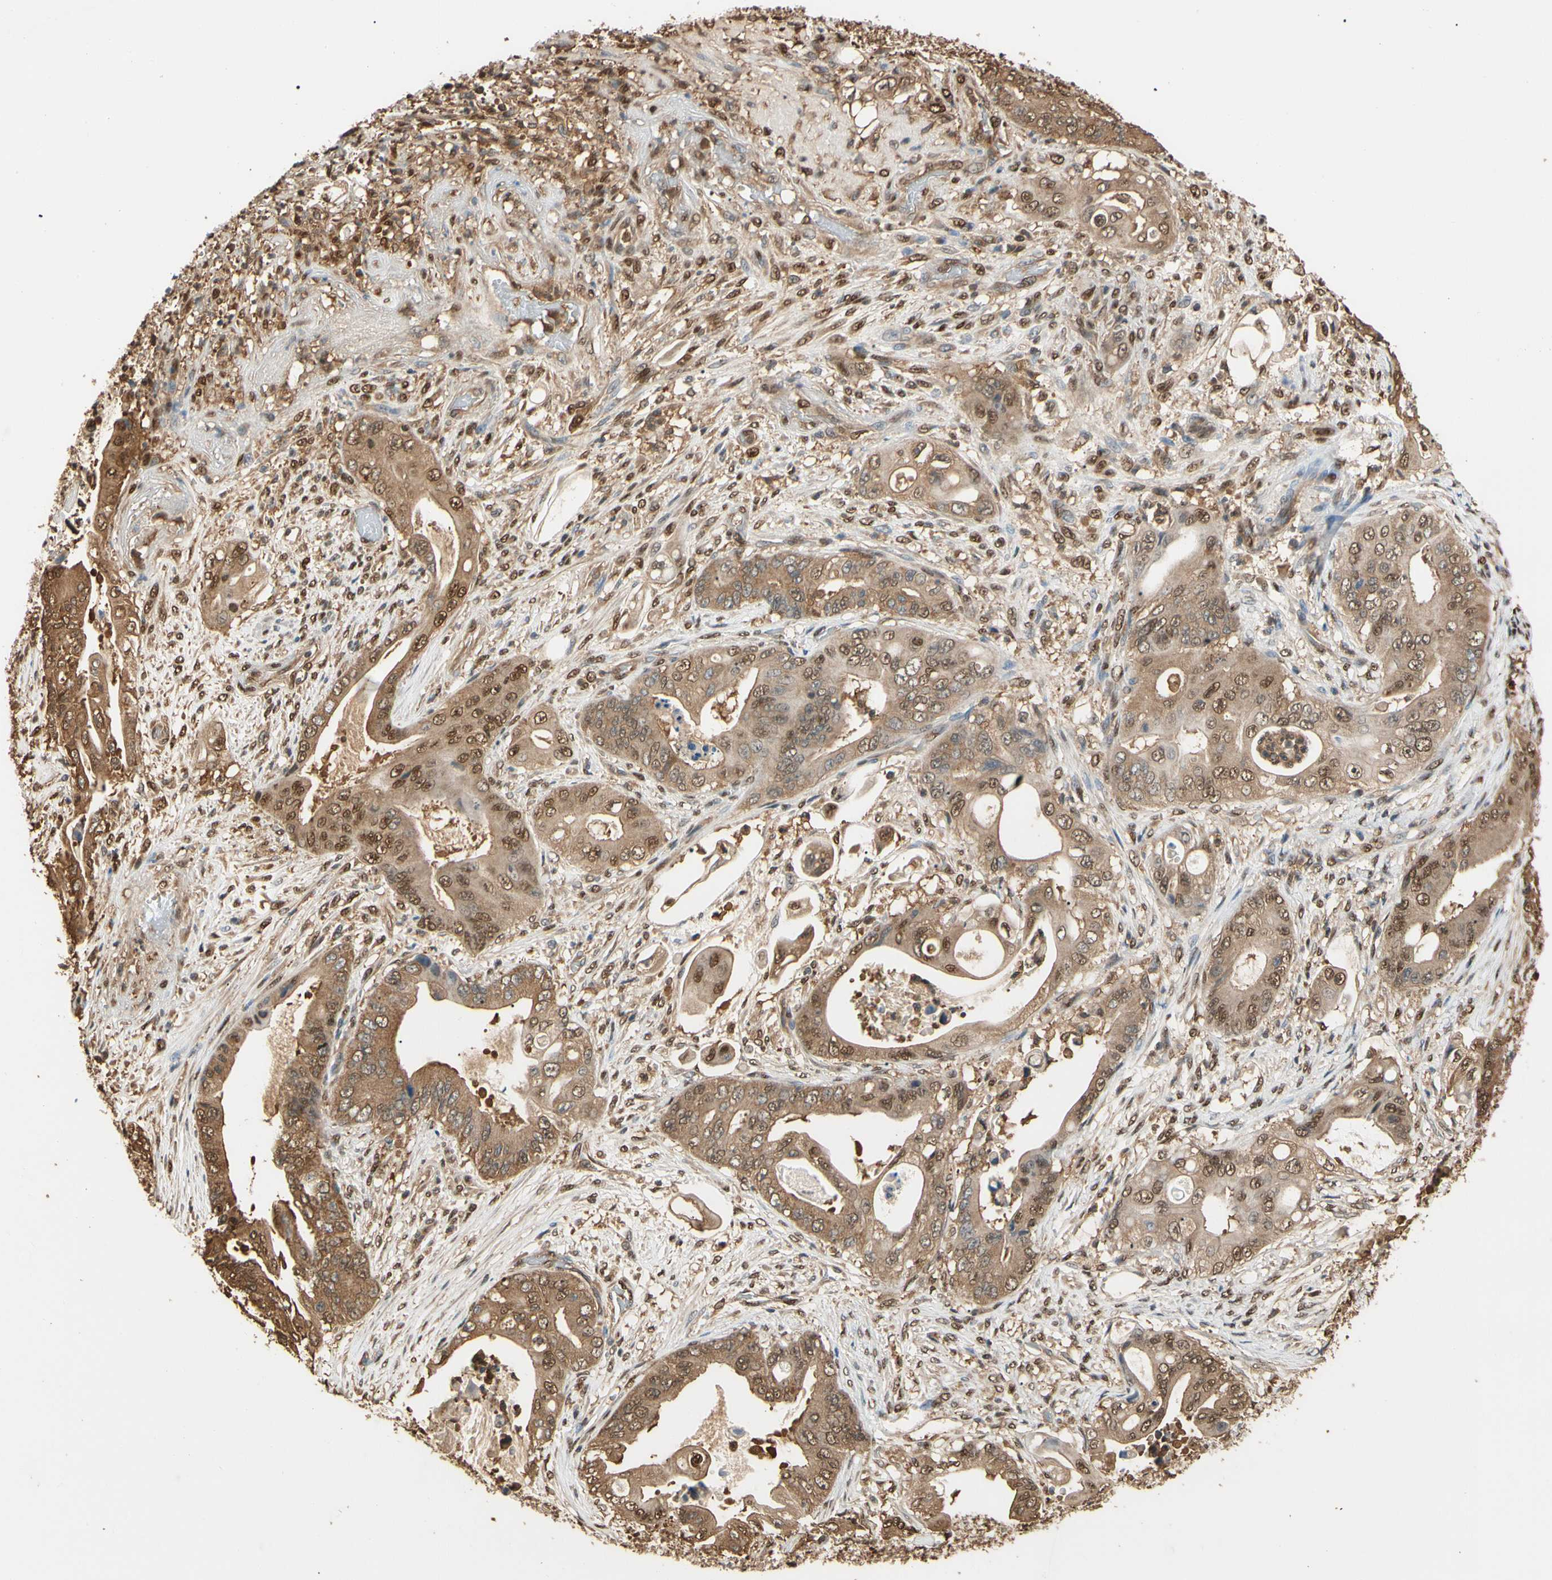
{"staining": {"intensity": "moderate", "quantity": ">75%", "location": "cytoplasmic/membranous,nuclear"}, "tissue": "stomach cancer", "cell_type": "Tumor cells", "image_type": "cancer", "snomed": [{"axis": "morphology", "description": "Adenocarcinoma, NOS"}, {"axis": "topography", "description": "Stomach"}], "caption": "Stomach cancer (adenocarcinoma) tissue demonstrates moderate cytoplasmic/membranous and nuclear positivity in about >75% of tumor cells", "gene": "PNCK", "patient": {"sex": "female", "age": 73}}